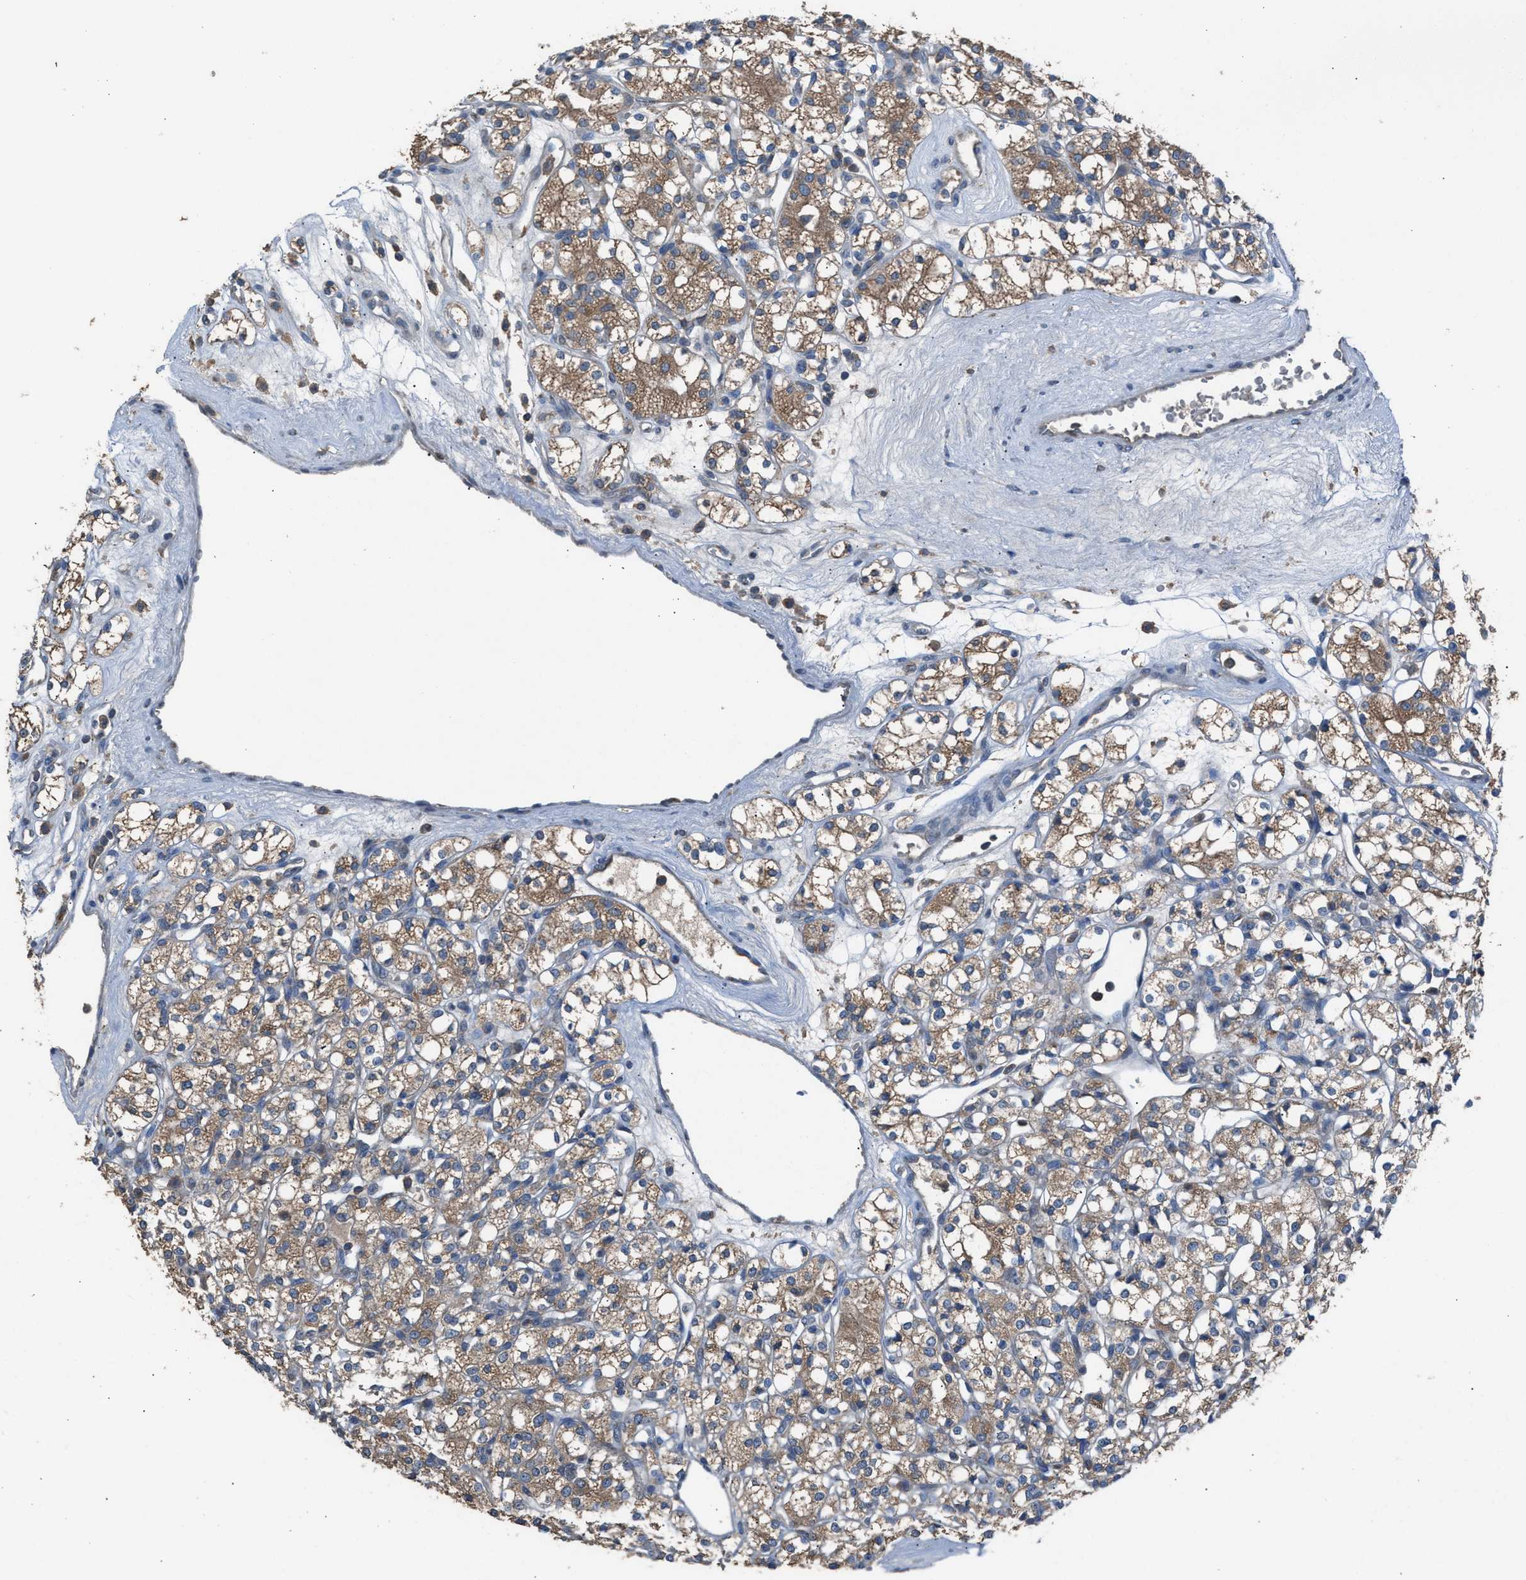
{"staining": {"intensity": "weak", "quantity": ">75%", "location": "cytoplasmic/membranous"}, "tissue": "renal cancer", "cell_type": "Tumor cells", "image_type": "cancer", "snomed": [{"axis": "morphology", "description": "Adenocarcinoma, NOS"}, {"axis": "topography", "description": "Kidney"}], "caption": "Tumor cells show low levels of weak cytoplasmic/membranous staining in about >75% of cells in human adenocarcinoma (renal).", "gene": "TPK1", "patient": {"sex": "male", "age": 77}}